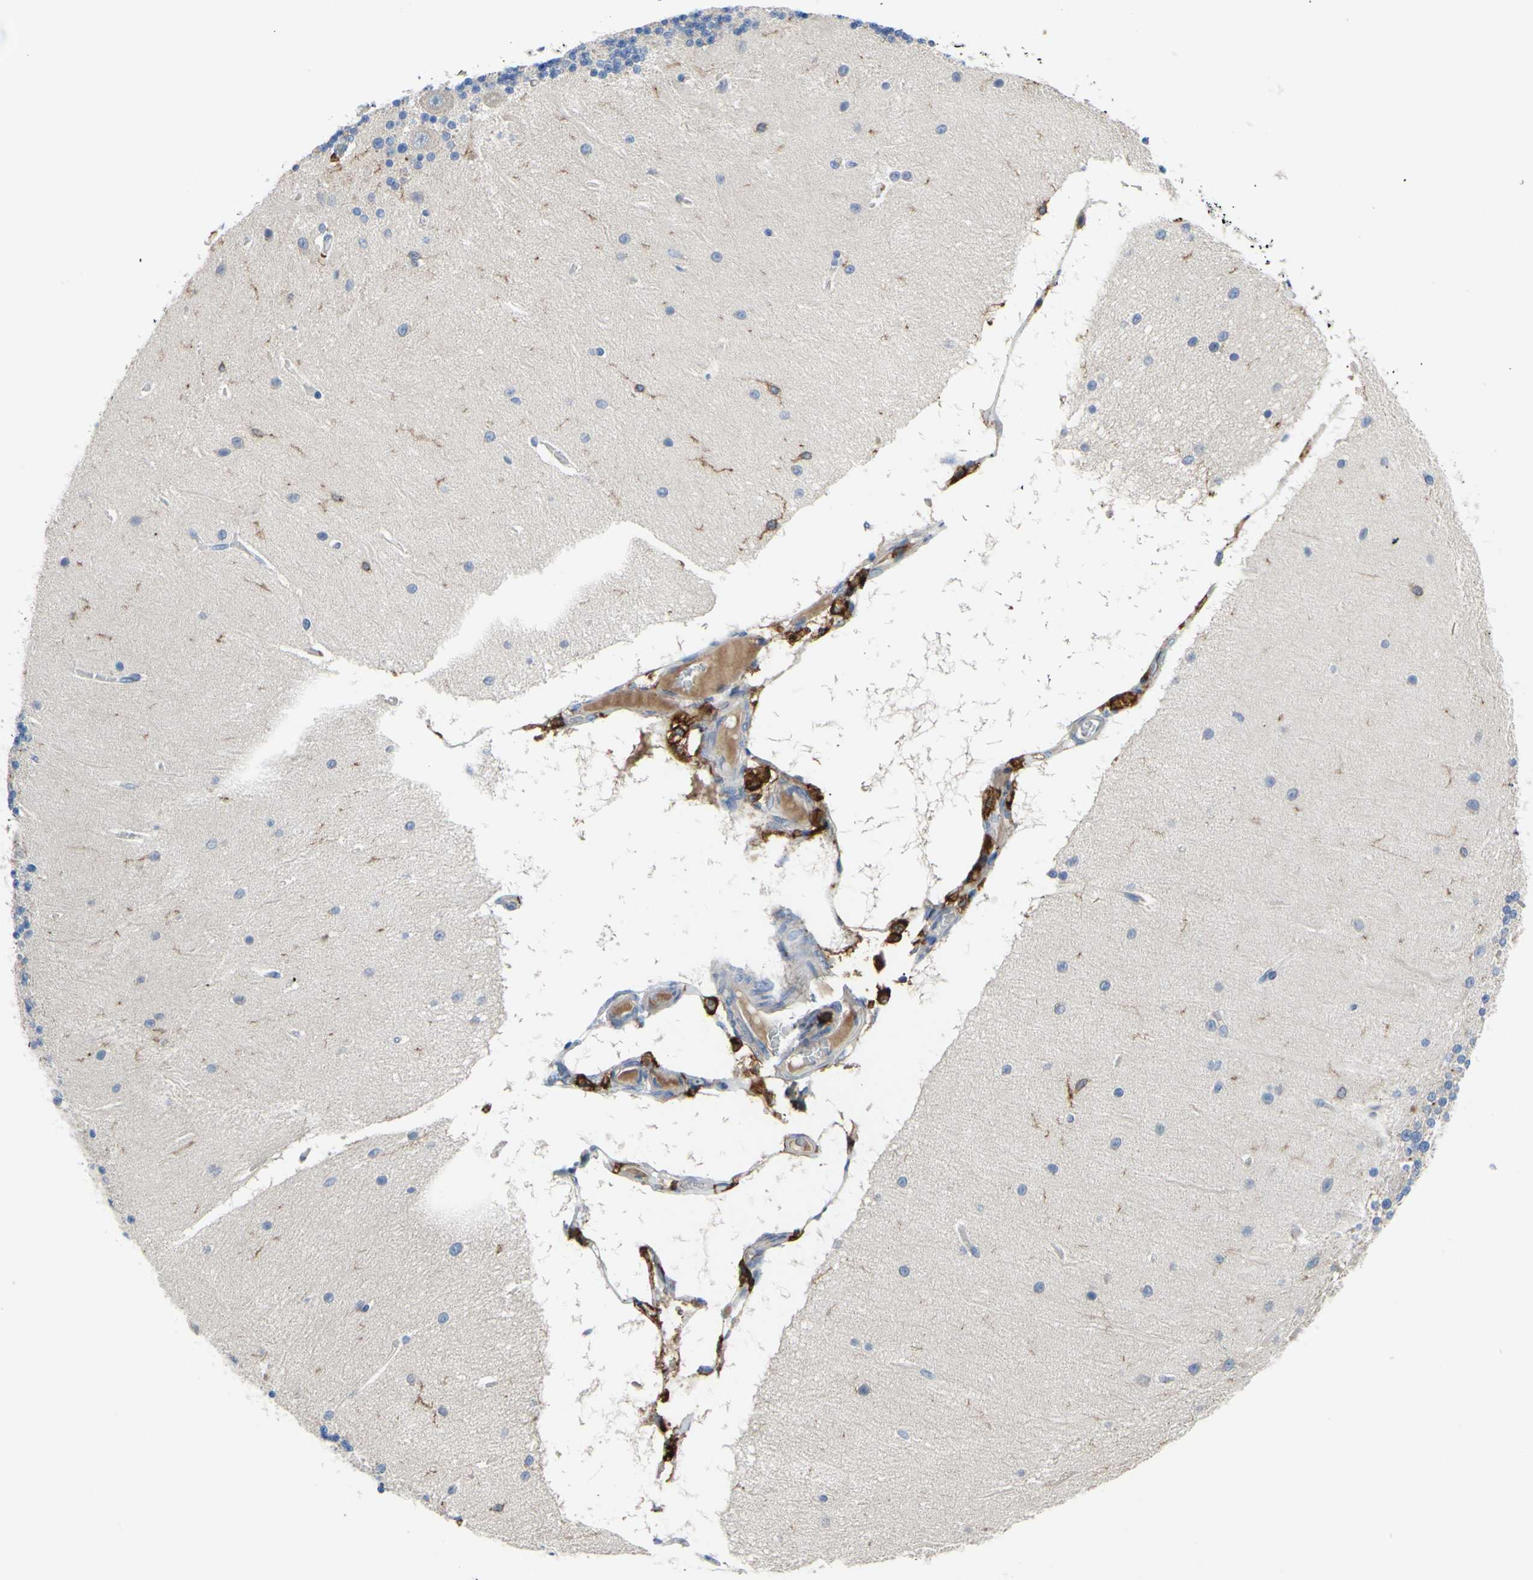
{"staining": {"intensity": "moderate", "quantity": "<25%", "location": "cytoplasmic/membranous"}, "tissue": "cerebellum", "cell_type": "Cells in granular layer", "image_type": "normal", "snomed": [{"axis": "morphology", "description": "Normal tissue, NOS"}, {"axis": "topography", "description": "Cerebellum"}], "caption": "Unremarkable cerebellum reveals moderate cytoplasmic/membranous staining in approximately <25% of cells in granular layer.", "gene": "FCGR2A", "patient": {"sex": "female", "age": 54}}